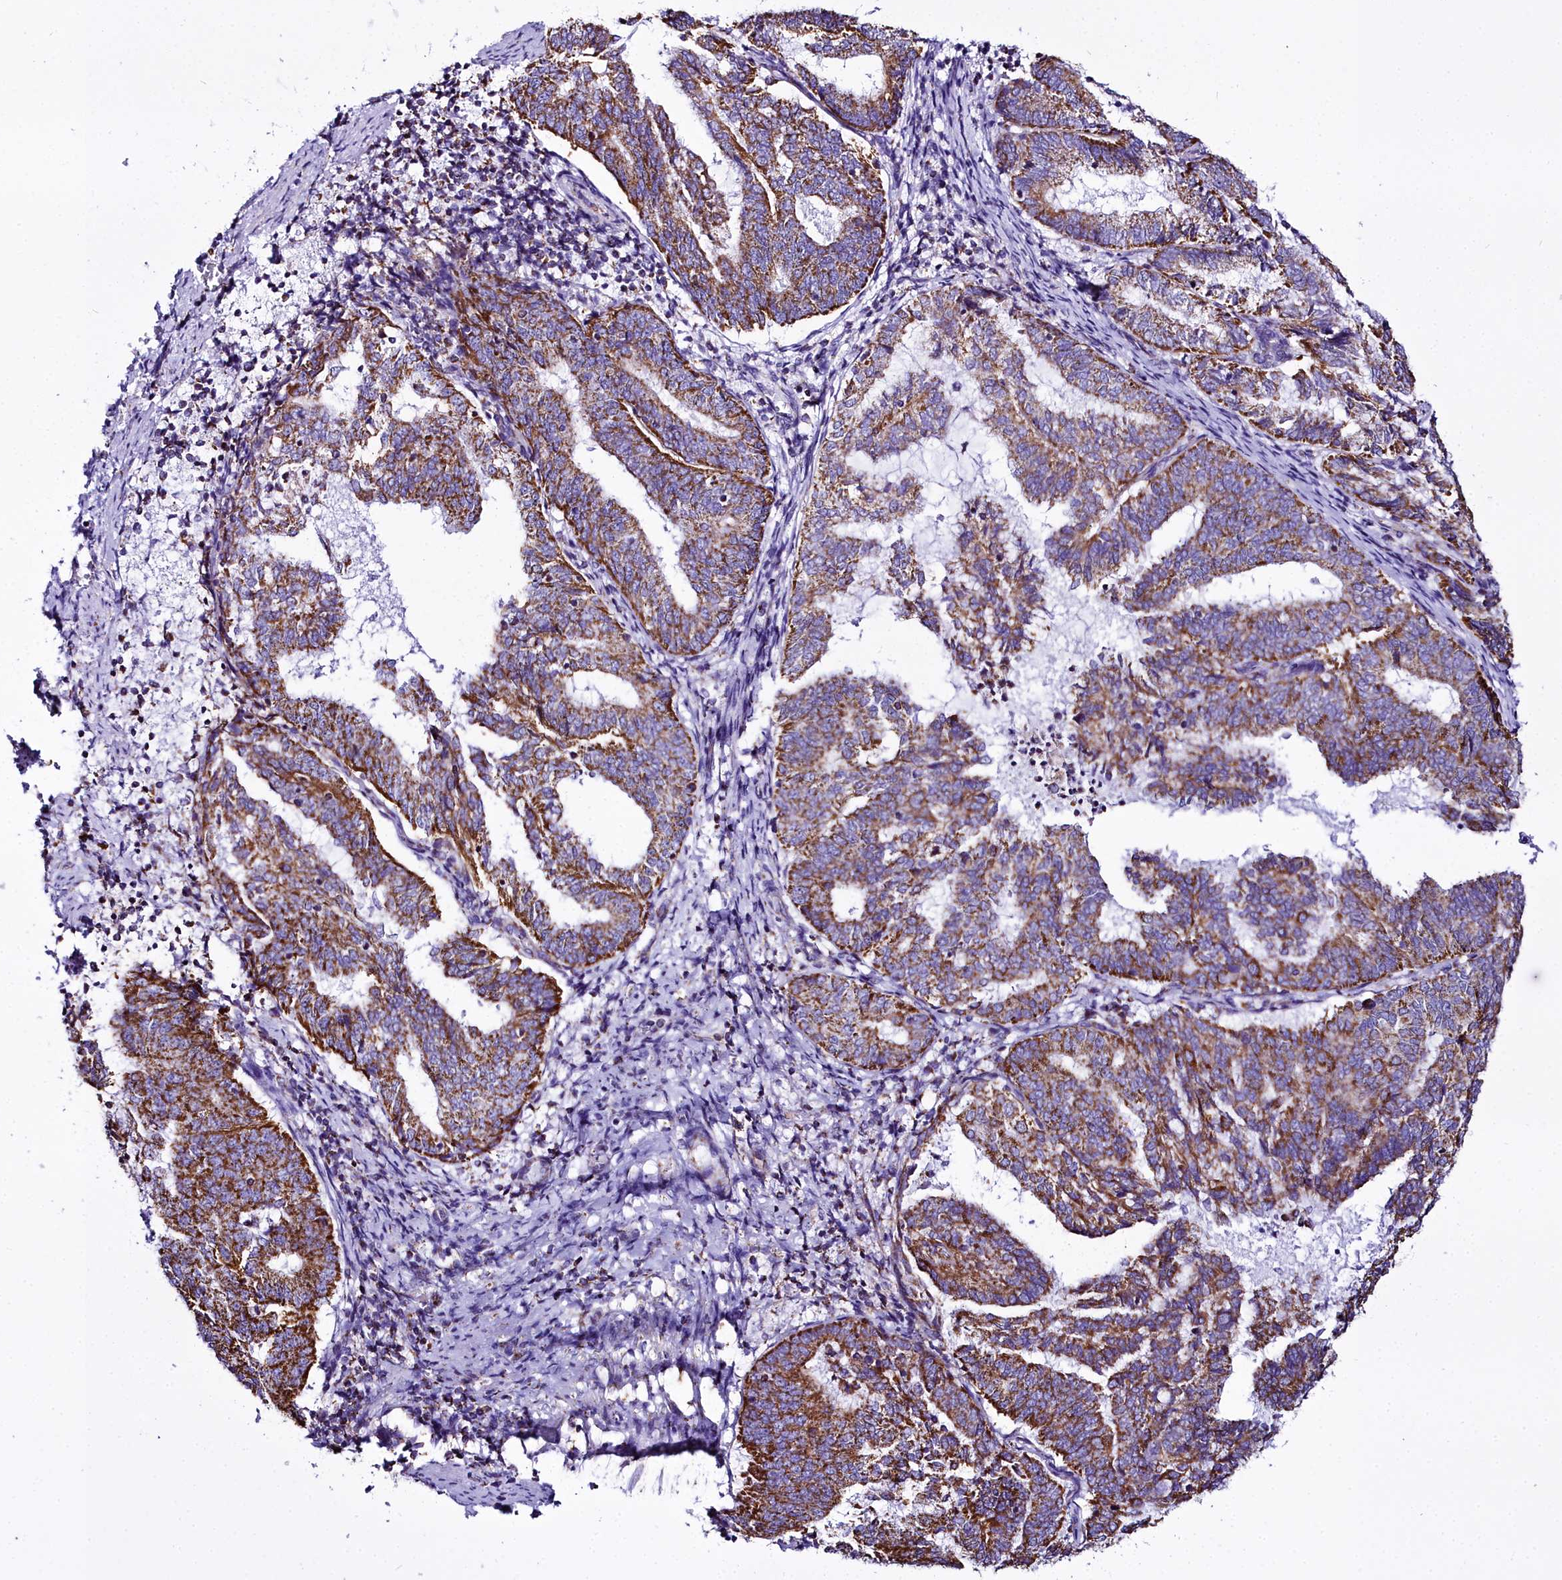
{"staining": {"intensity": "strong", "quantity": ">75%", "location": "cytoplasmic/membranous"}, "tissue": "endometrial cancer", "cell_type": "Tumor cells", "image_type": "cancer", "snomed": [{"axis": "morphology", "description": "Adenocarcinoma, NOS"}, {"axis": "topography", "description": "Endometrium"}], "caption": "IHC of adenocarcinoma (endometrial) reveals high levels of strong cytoplasmic/membranous positivity in approximately >75% of tumor cells. (IHC, brightfield microscopy, high magnification).", "gene": "WDFY3", "patient": {"sex": "female", "age": 80}}